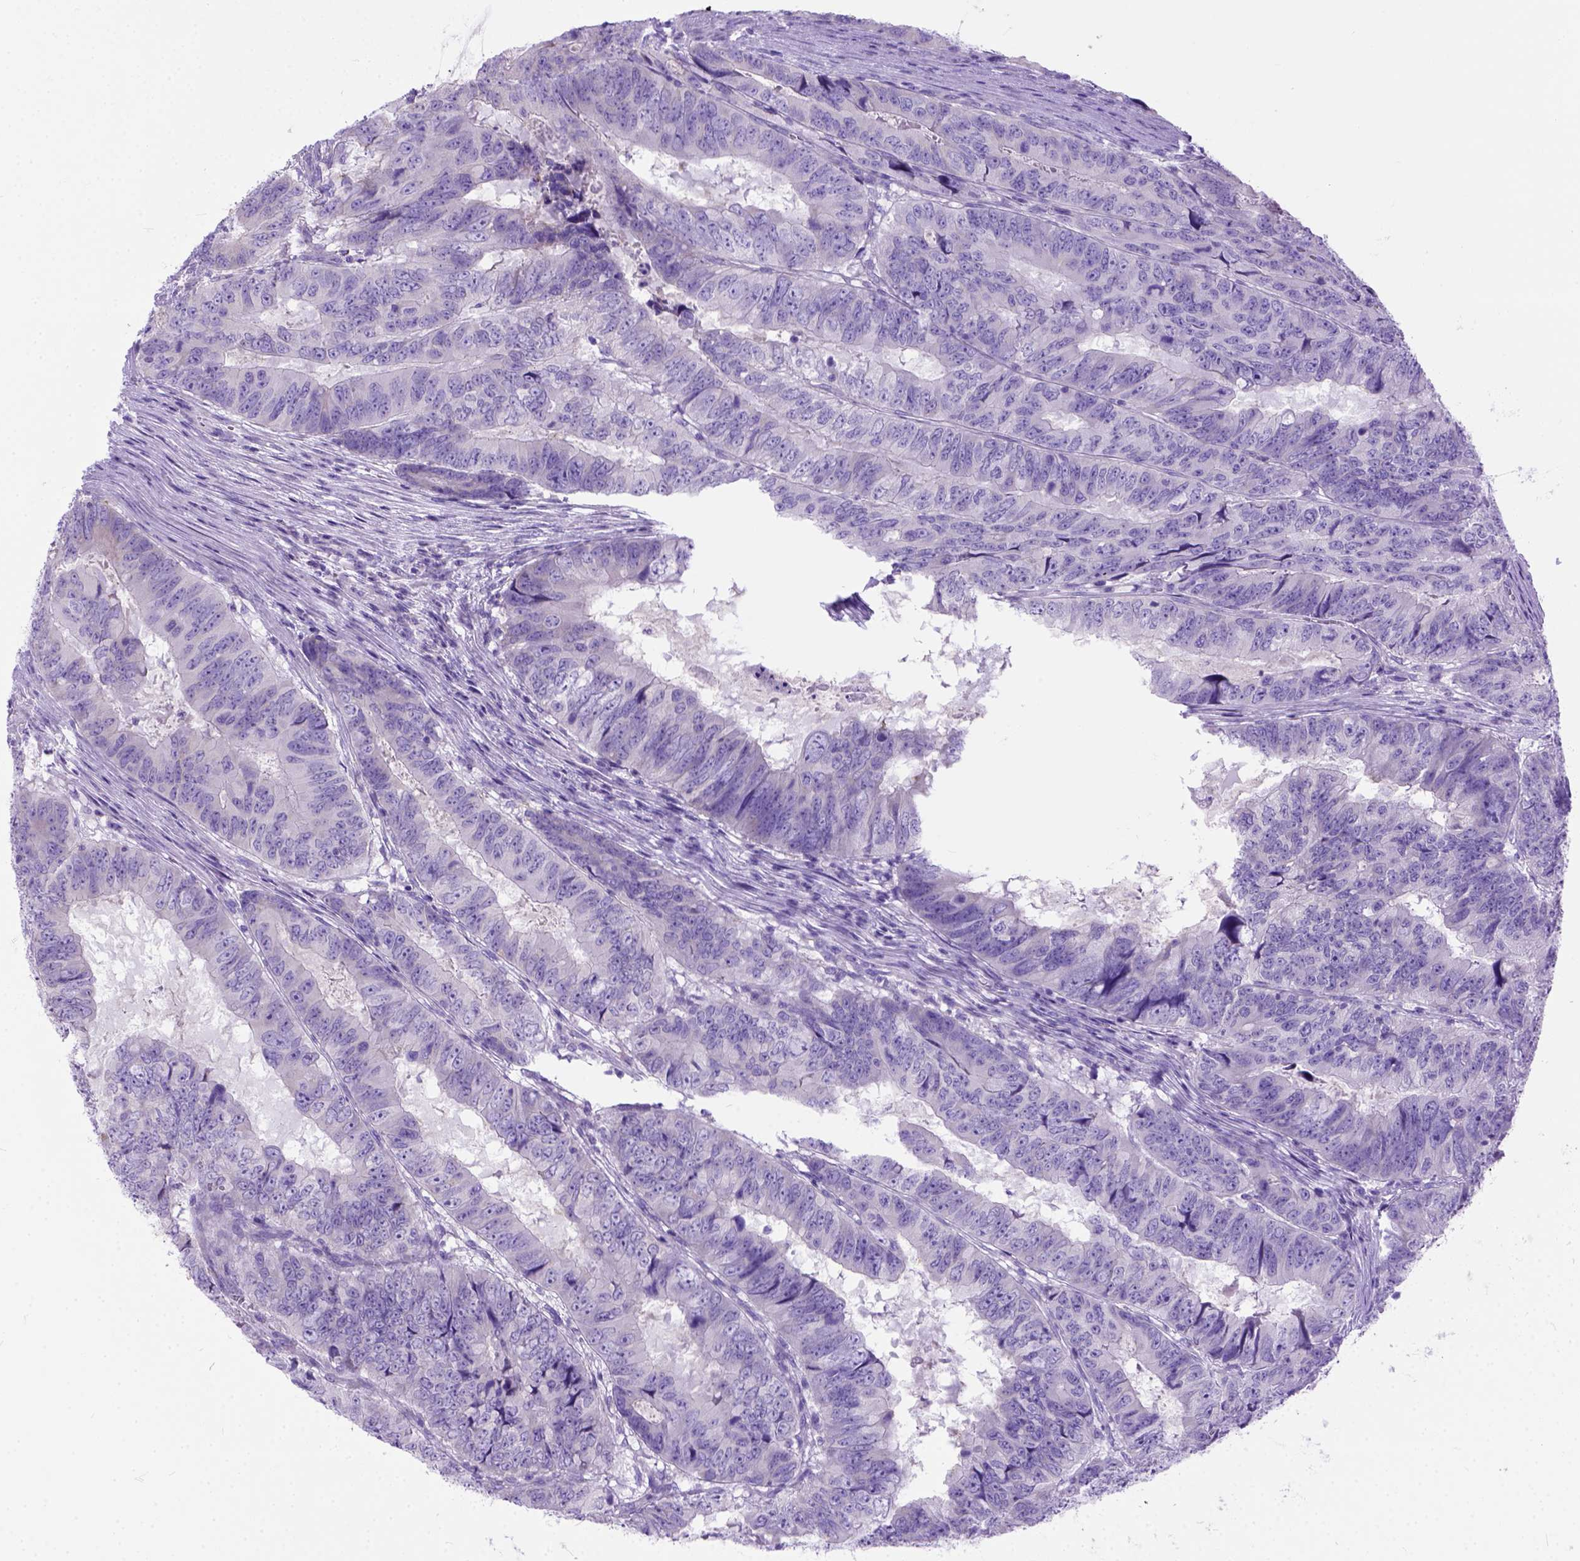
{"staining": {"intensity": "negative", "quantity": "none", "location": "none"}, "tissue": "colorectal cancer", "cell_type": "Tumor cells", "image_type": "cancer", "snomed": [{"axis": "morphology", "description": "Adenocarcinoma, NOS"}, {"axis": "topography", "description": "Colon"}], "caption": "DAB (3,3'-diaminobenzidine) immunohistochemical staining of human colorectal cancer (adenocarcinoma) shows no significant positivity in tumor cells.", "gene": "ODAD3", "patient": {"sex": "male", "age": 79}}